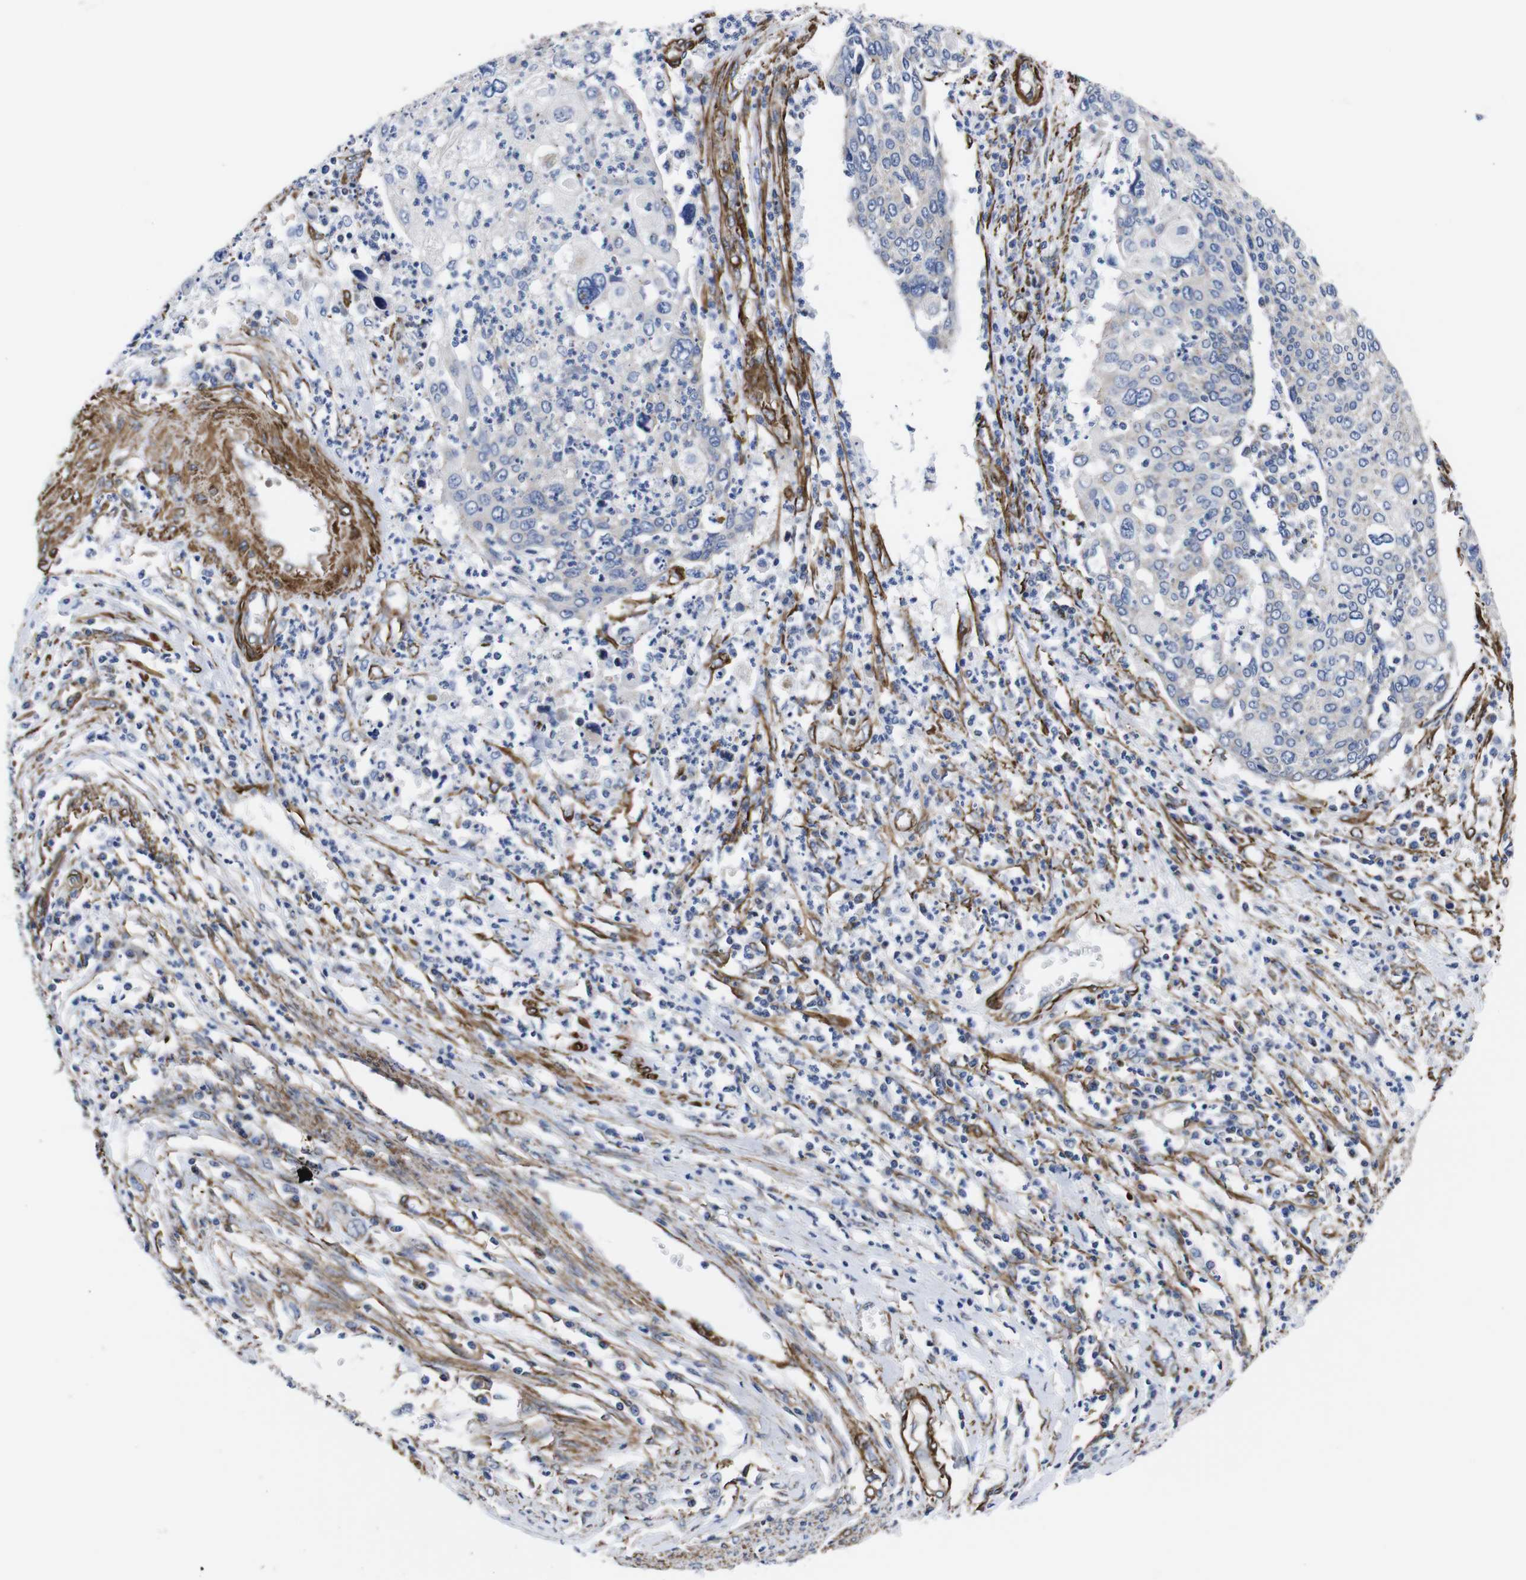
{"staining": {"intensity": "weak", "quantity": "<25%", "location": "cytoplasmic/membranous"}, "tissue": "cervical cancer", "cell_type": "Tumor cells", "image_type": "cancer", "snomed": [{"axis": "morphology", "description": "Squamous cell carcinoma, NOS"}, {"axis": "topography", "description": "Cervix"}], "caption": "IHC photomicrograph of neoplastic tissue: human cervical squamous cell carcinoma stained with DAB shows no significant protein positivity in tumor cells.", "gene": "WNT10A", "patient": {"sex": "female", "age": 40}}